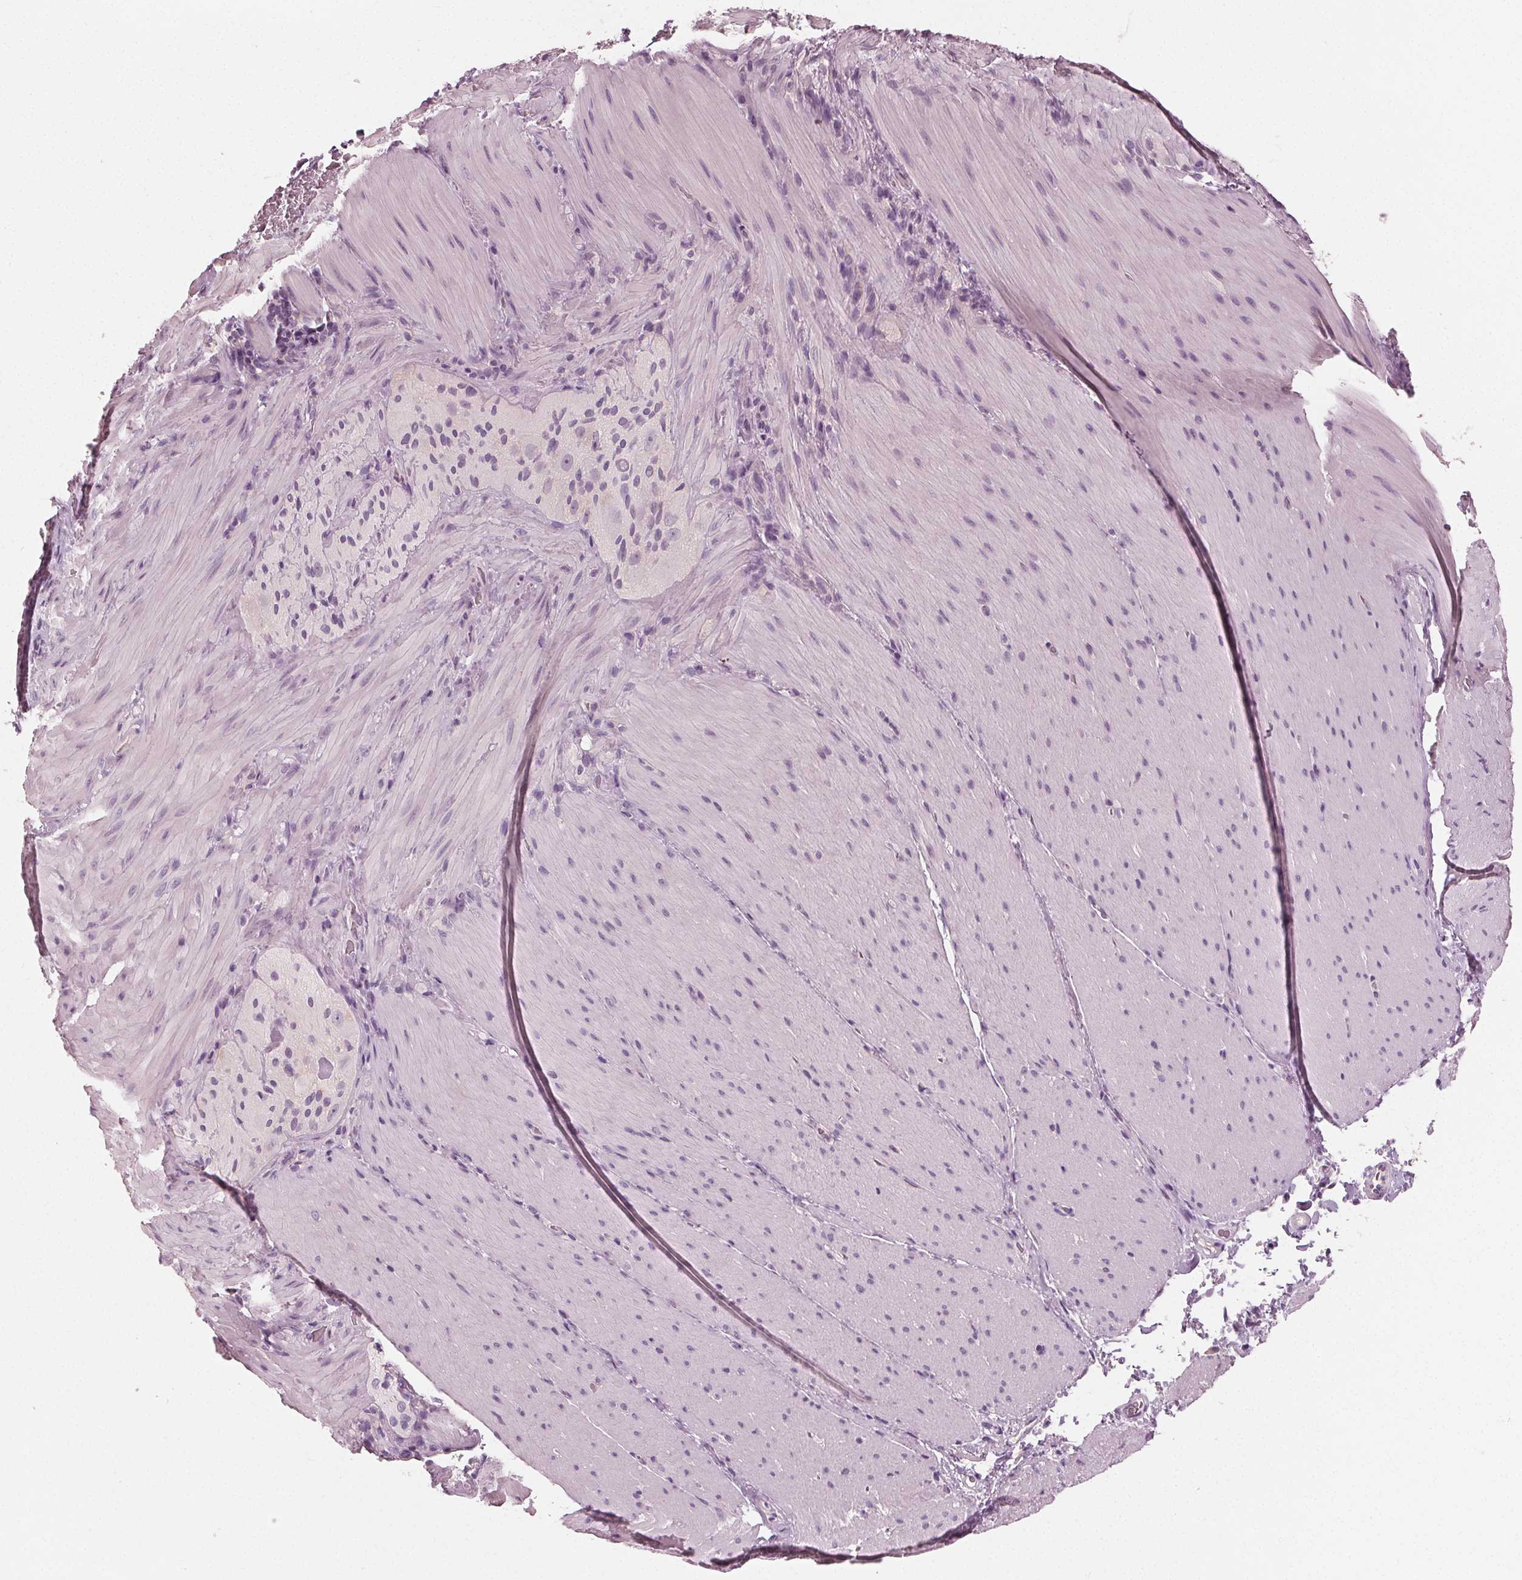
{"staining": {"intensity": "negative", "quantity": "none", "location": "none"}, "tissue": "smooth muscle", "cell_type": "Smooth muscle cells", "image_type": "normal", "snomed": [{"axis": "morphology", "description": "Normal tissue, NOS"}, {"axis": "topography", "description": "Smooth muscle"}, {"axis": "topography", "description": "Colon"}], "caption": "DAB (3,3'-diaminobenzidine) immunohistochemical staining of benign human smooth muscle demonstrates no significant positivity in smooth muscle cells. (Brightfield microscopy of DAB (3,3'-diaminobenzidine) immunohistochemistry (IHC) at high magnification).", "gene": "TKFC", "patient": {"sex": "male", "age": 73}}